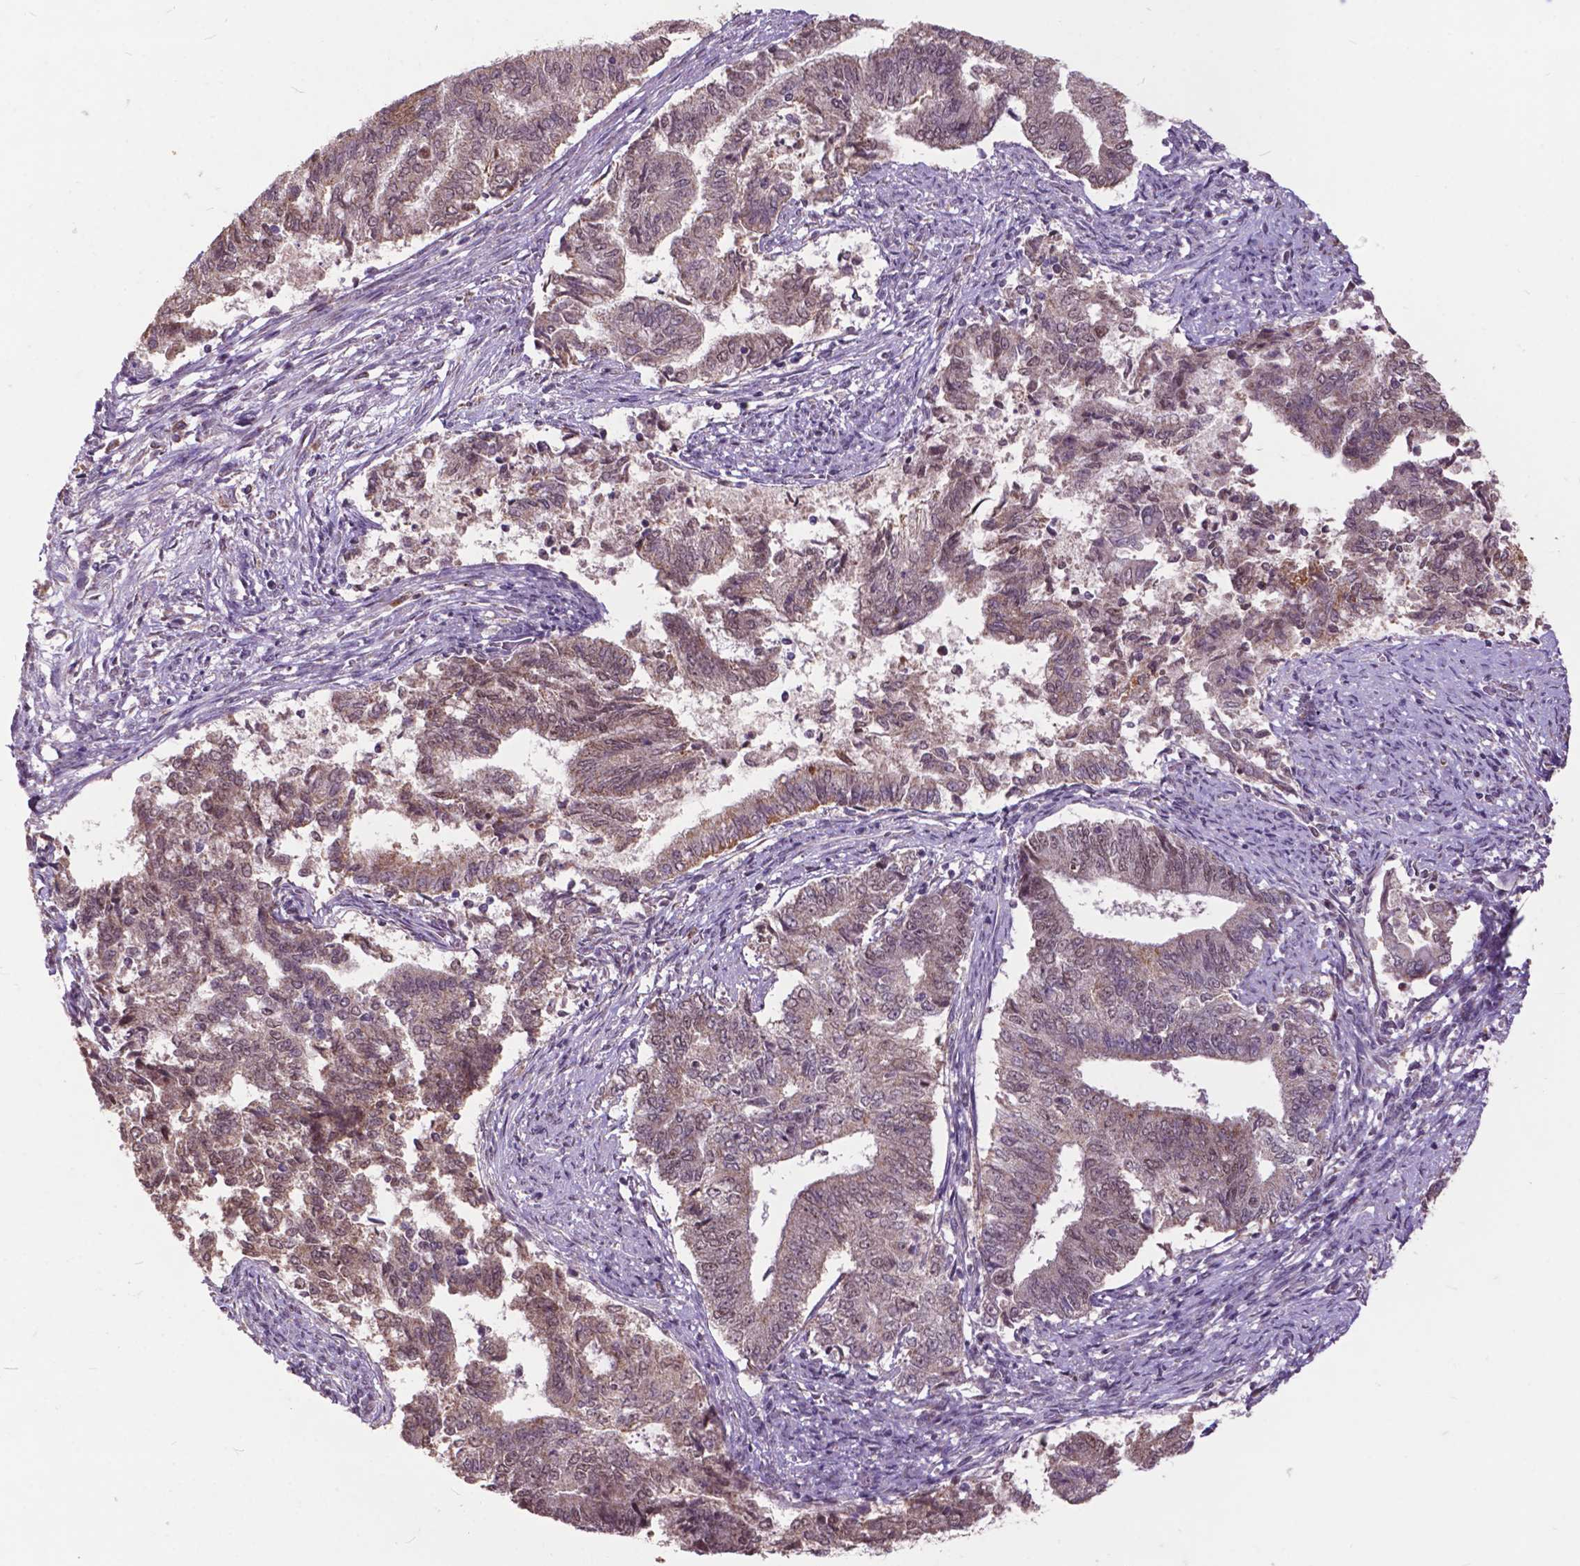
{"staining": {"intensity": "moderate", "quantity": "25%-75%", "location": "nuclear"}, "tissue": "endometrial cancer", "cell_type": "Tumor cells", "image_type": "cancer", "snomed": [{"axis": "morphology", "description": "Adenocarcinoma, NOS"}, {"axis": "topography", "description": "Endometrium"}], "caption": "Endometrial adenocarcinoma was stained to show a protein in brown. There is medium levels of moderate nuclear positivity in about 25%-75% of tumor cells. (brown staining indicates protein expression, while blue staining denotes nuclei).", "gene": "MSH2", "patient": {"sex": "female", "age": 65}}